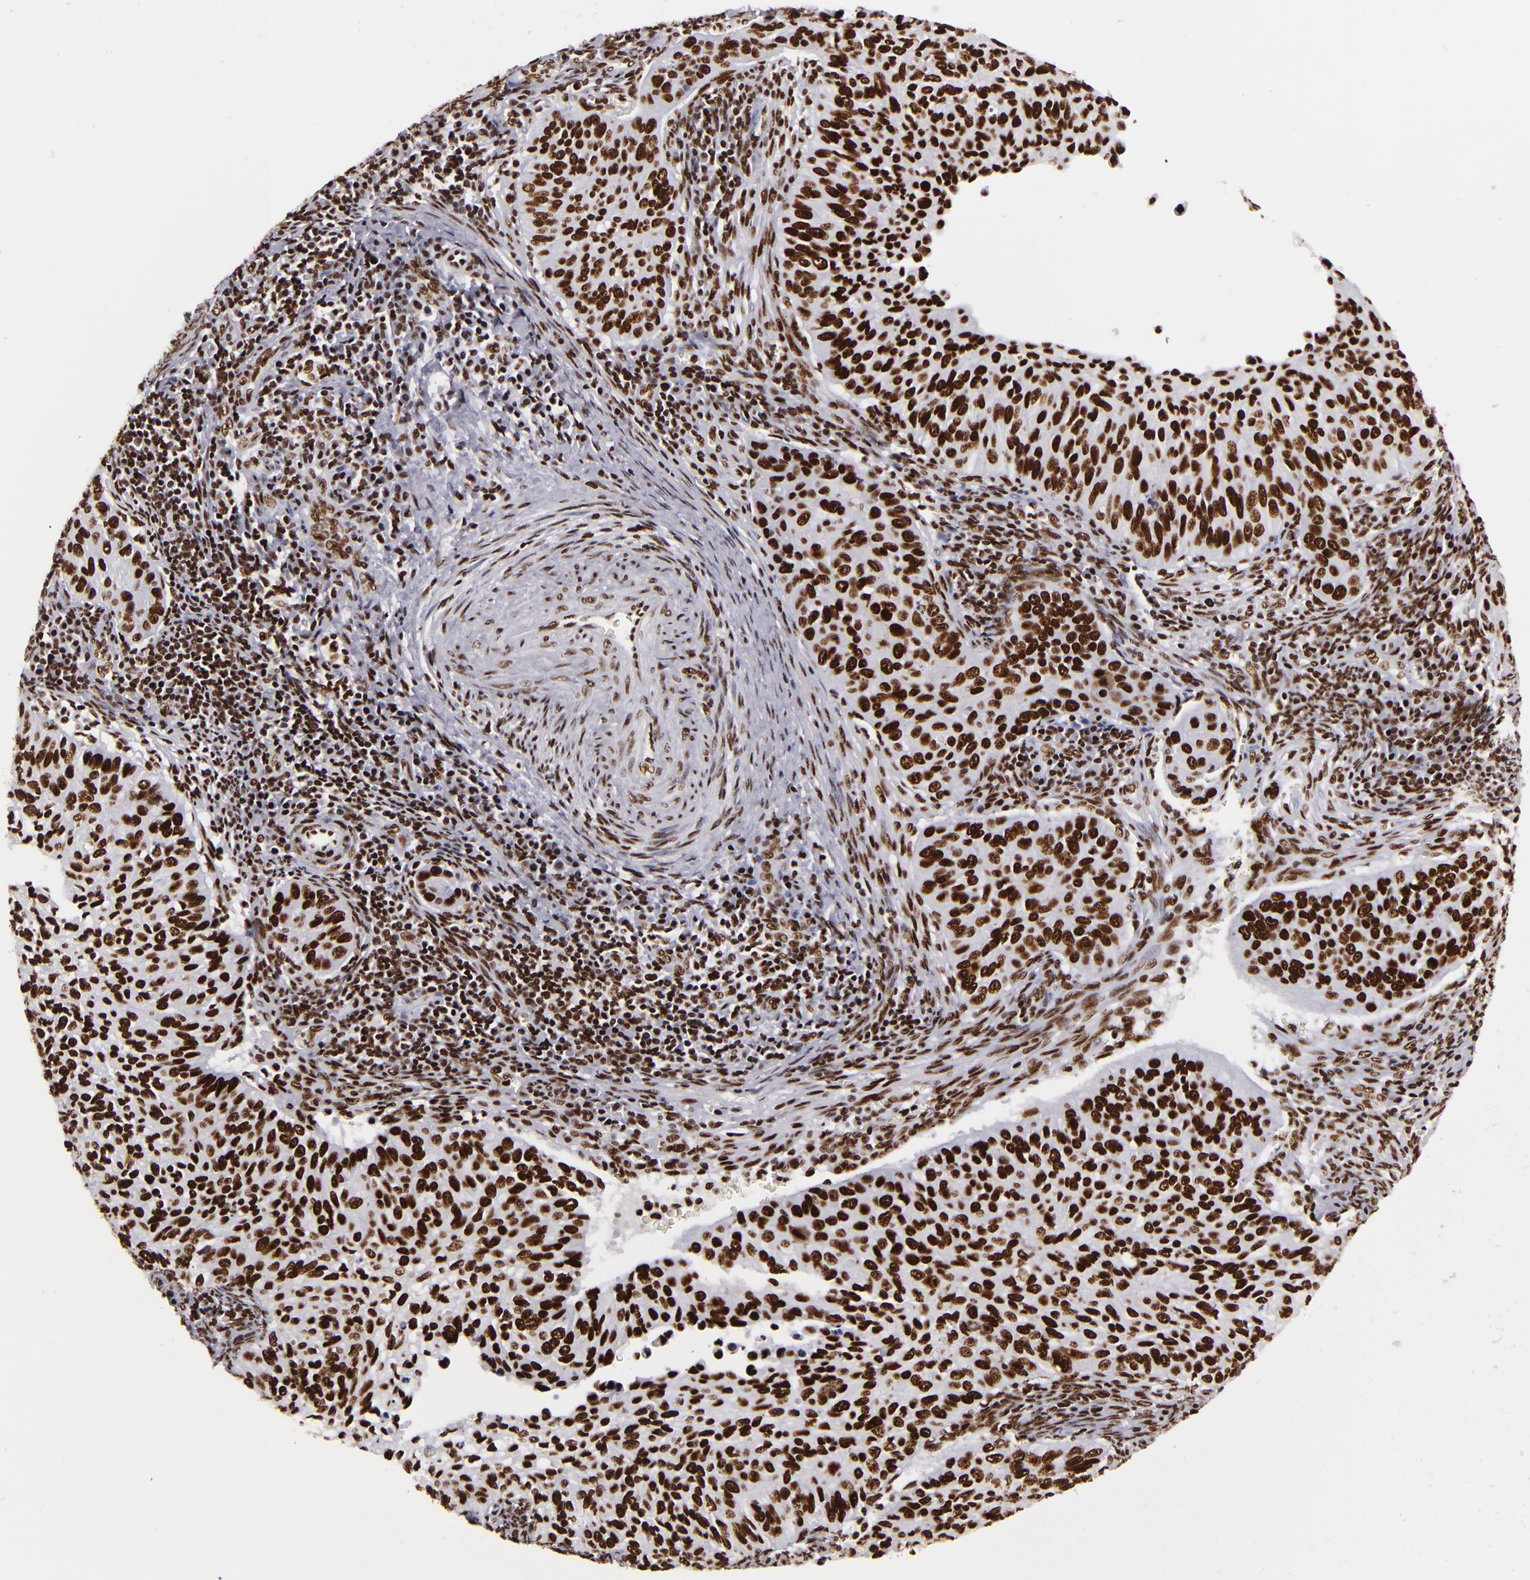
{"staining": {"intensity": "strong", "quantity": ">75%", "location": "nuclear"}, "tissue": "cervical cancer", "cell_type": "Tumor cells", "image_type": "cancer", "snomed": [{"axis": "morphology", "description": "Adenocarcinoma, NOS"}, {"axis": "topography", "description": "Cervix"}], "caption": "A brown stain highlights strong nuclear expression of a protein in human cervical adenocarcinoma tumor cells. Nuclei are stained in blue.", "gene": "SAFB", "patient": {"sex": "female", "age": 29}}